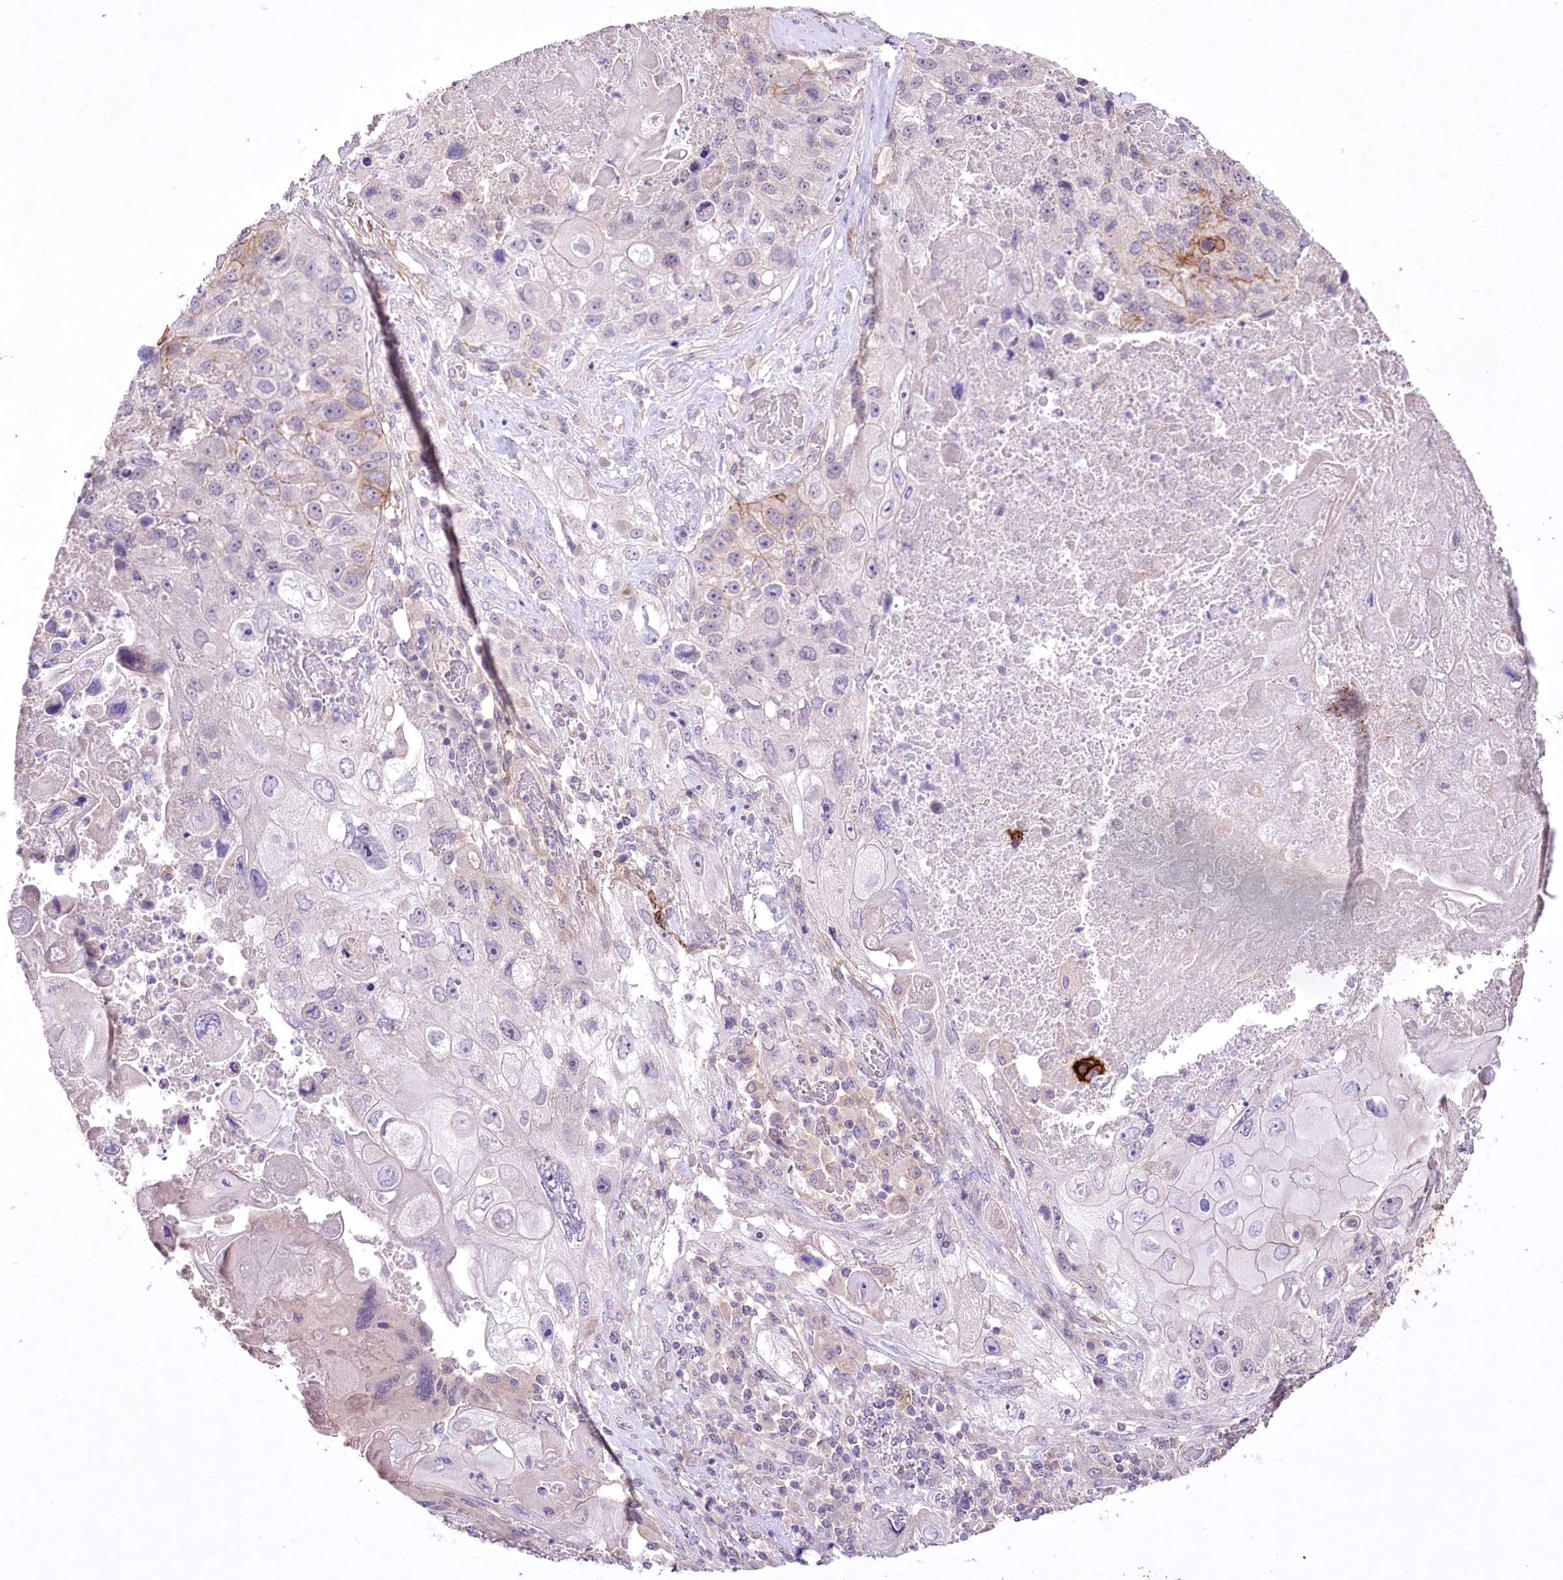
{"staining": {"intensity": "moderate", "quantity": "<25%", "location": "cytoplasmic/membranous"}, "tissue": "lung cancer", "cell_type": "Tumor cells", "image_type": "cancer", "snomed": [{"axis": "morphology", "description": "Squamous cell carcinoma, NOS"}, {"axis": "topography", "description": "Lung"}], "caption": "This image reveals immunohistochemistry staining of lung cancer, with low moderate cytoplasmic/membranous staining in approximately <25% of tumor cells.", "gene": "ENPP1", "patient": {"sex": "male", "age": 61}}